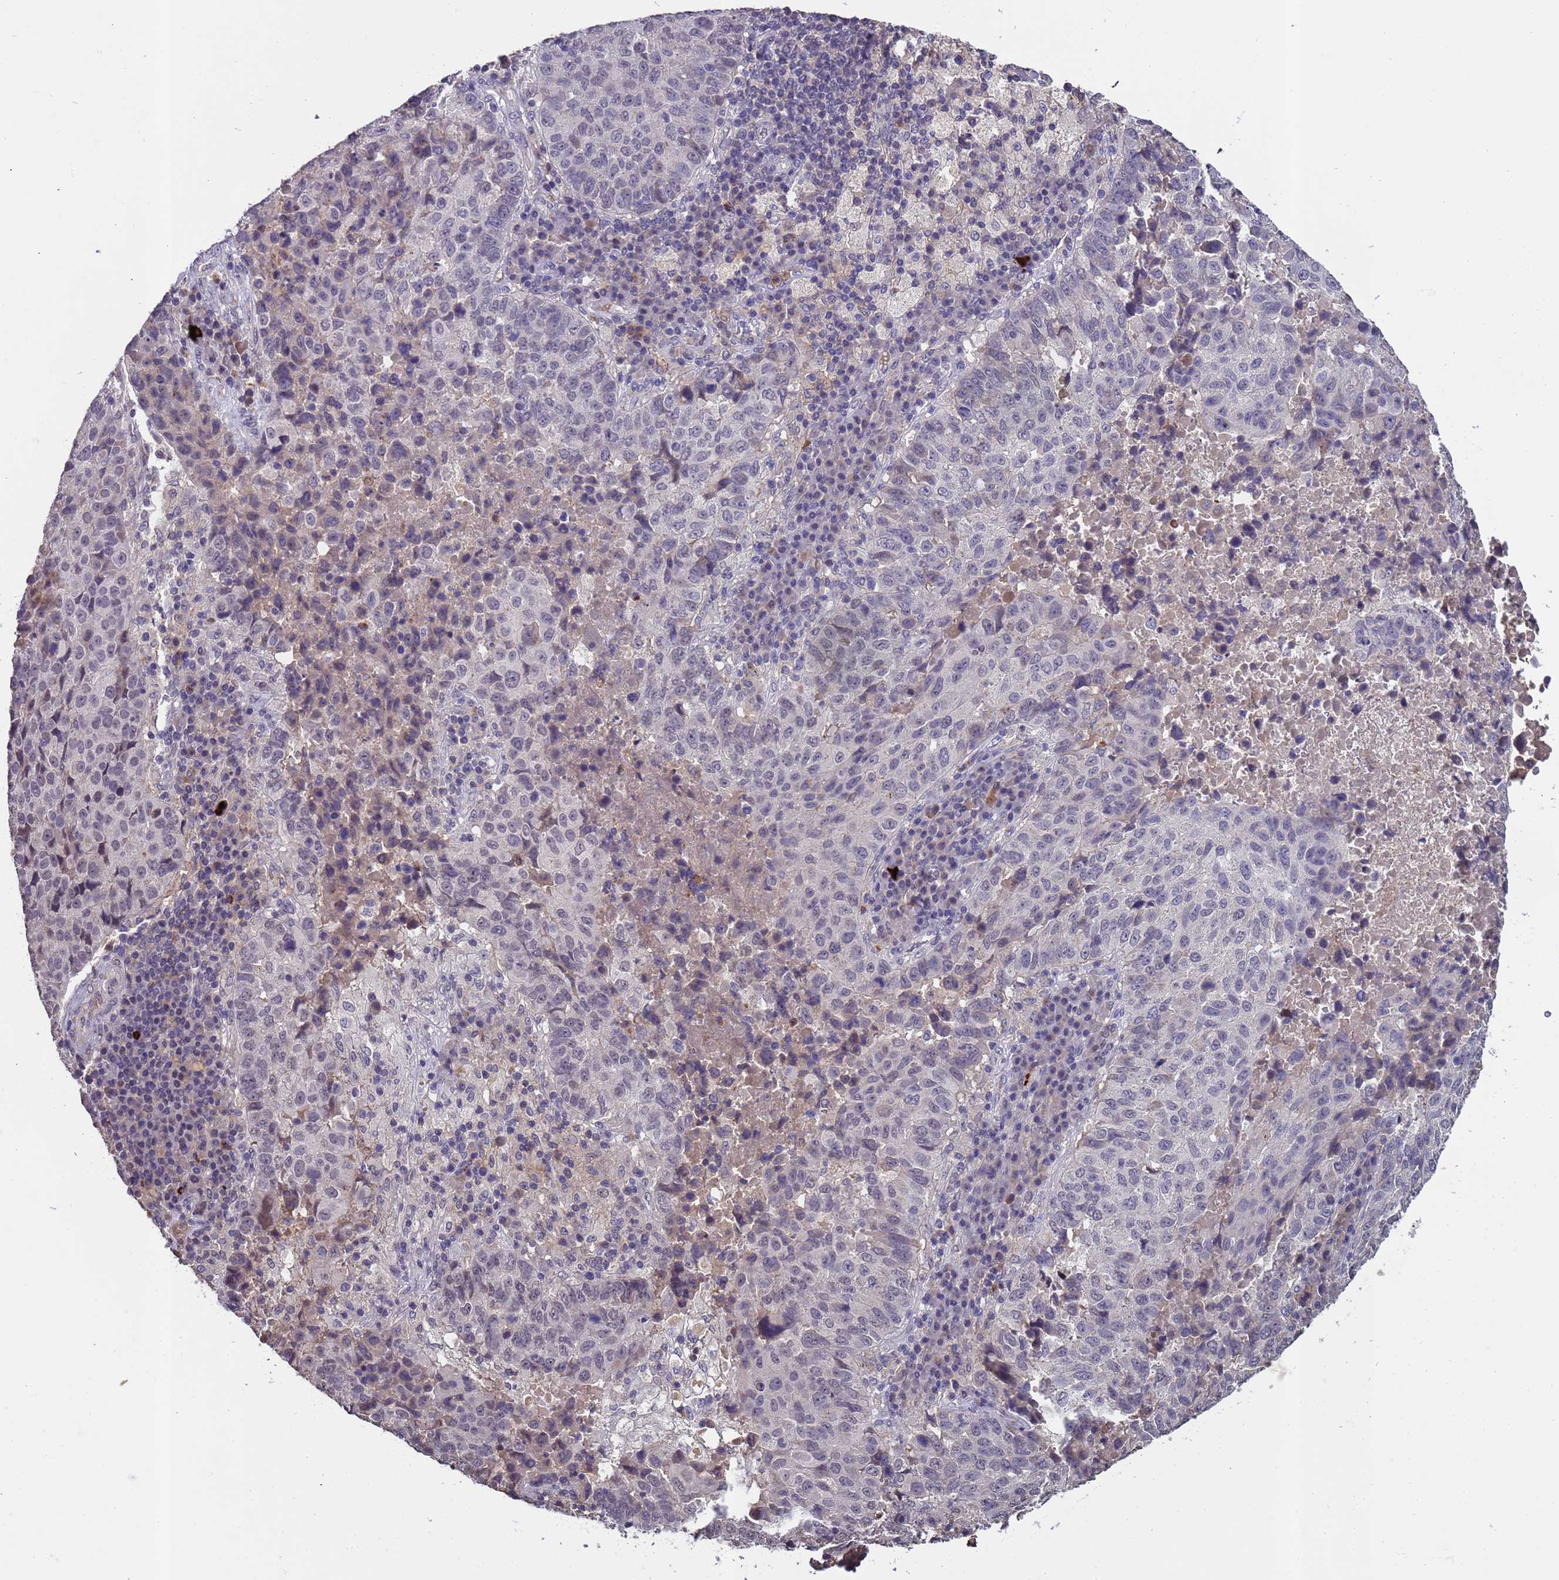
{"staining": {"intensity": "negative", "quantity": "none", "location": "none"}, "tissue": "lung cancer", "cell_type": "Tumor cells", "image_type": "cancer", "snomed": [{"axis": "morphology", "description": "Squamous cell carcinoma, NOS"}, {"axis": "topography", "description": "Lung"}], "caption": "This is an immunohistochemistry photomicrograph of human lung cancer (squamous cell carcinoma). There is no positivity in tumor cells.", "gene": "ZNF248", "patient": {"sex": "male", "age": 73}}